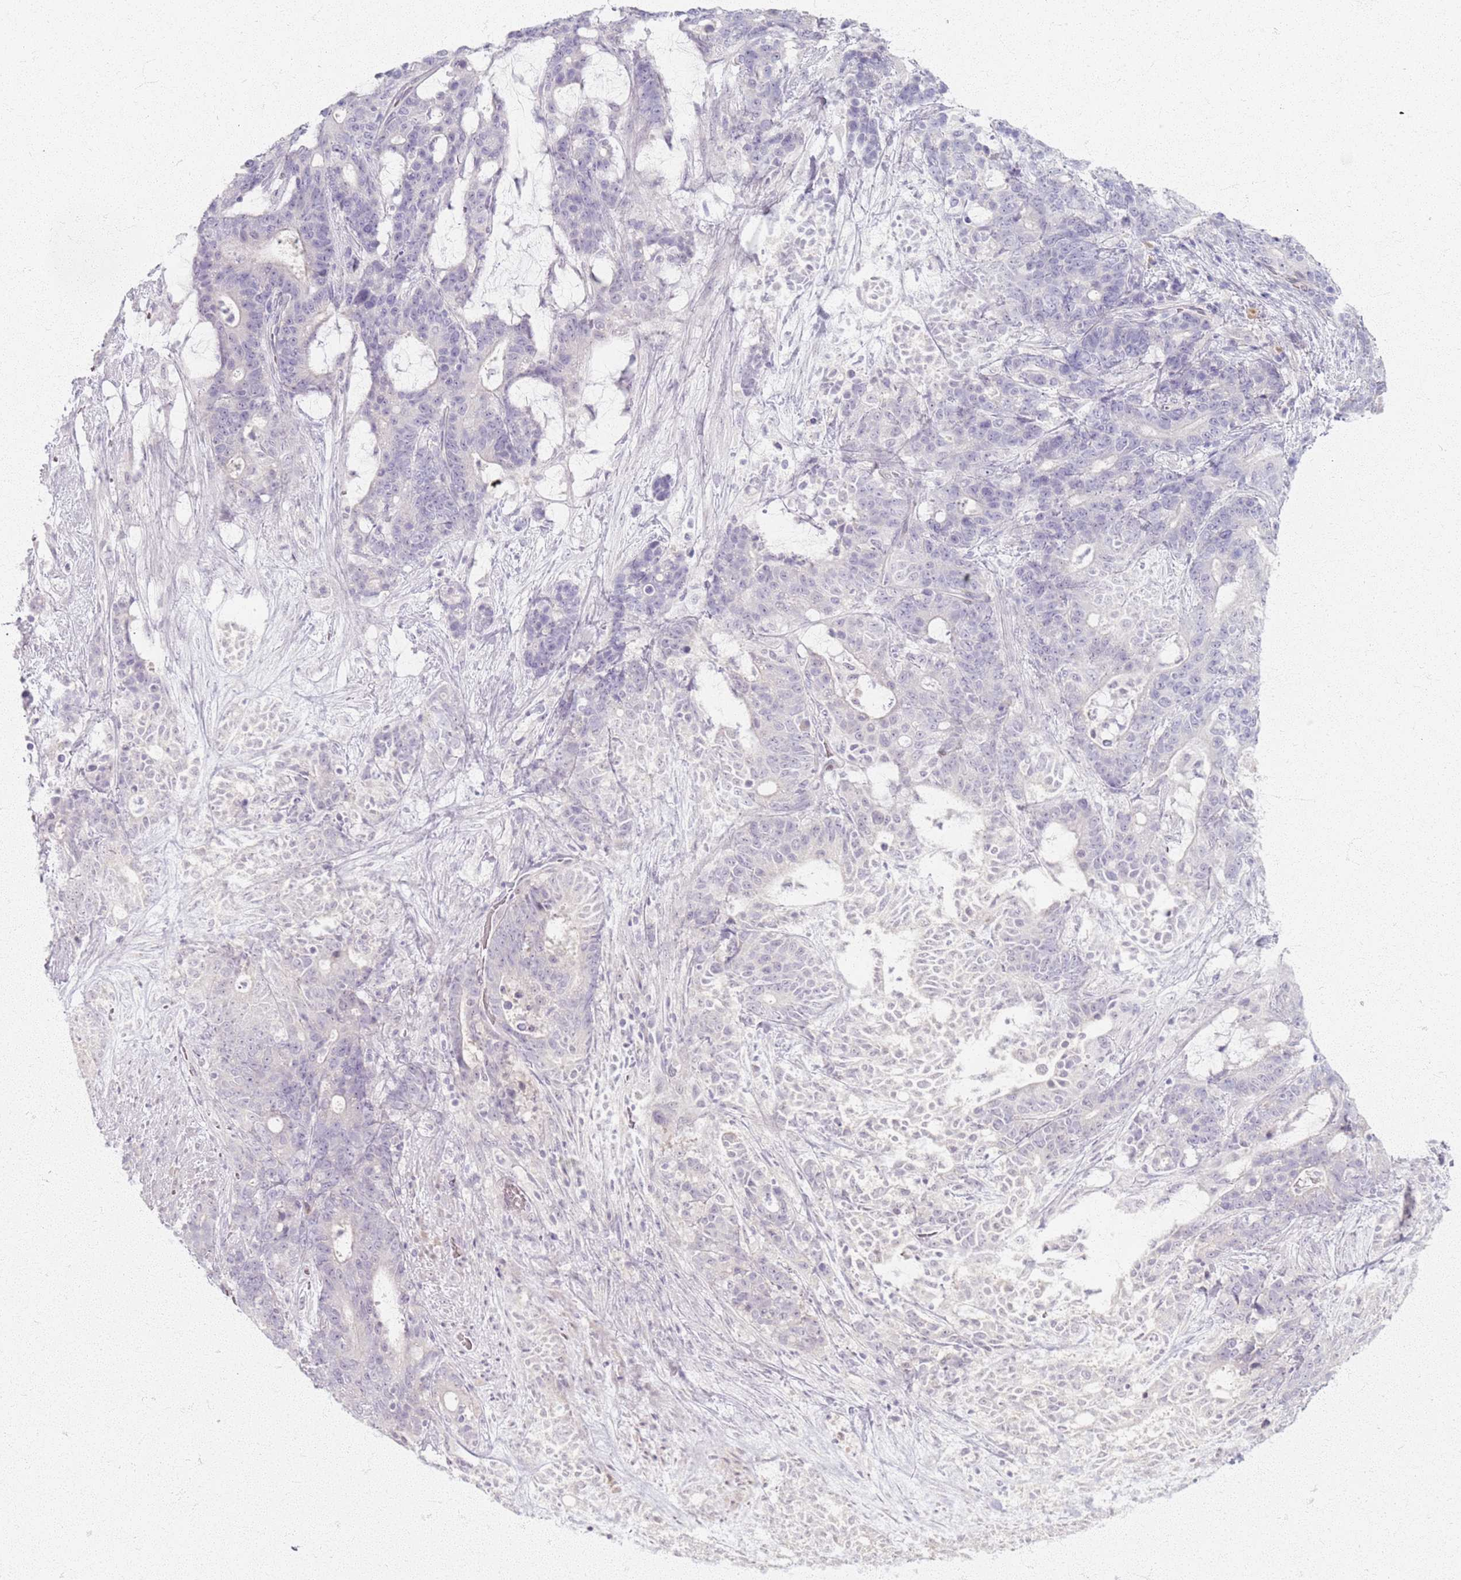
{"staining": {"intensity": "negative", "quantity": "none", "location": "none"}, "tissue": "stomach cancer", "cell_type": "Tumor cells", "image_type": "cancer", "snomed": [{"axis": "morphology", "description": "Normal tissue, NOS"}, {"axis": "morphology", "description": "Adenocarcinoma, NOS"}, {"axis": "topography", "description": "Stomach"}], "caption": "A high-resolution photomicrograph shows immunohistochemistry (IHC) staining of stomach adenocarcinoma, which exhibits no significant staining in tumor cells.", "gene": "CRIPT", "patient": {"sex": "female", "age": 64}}